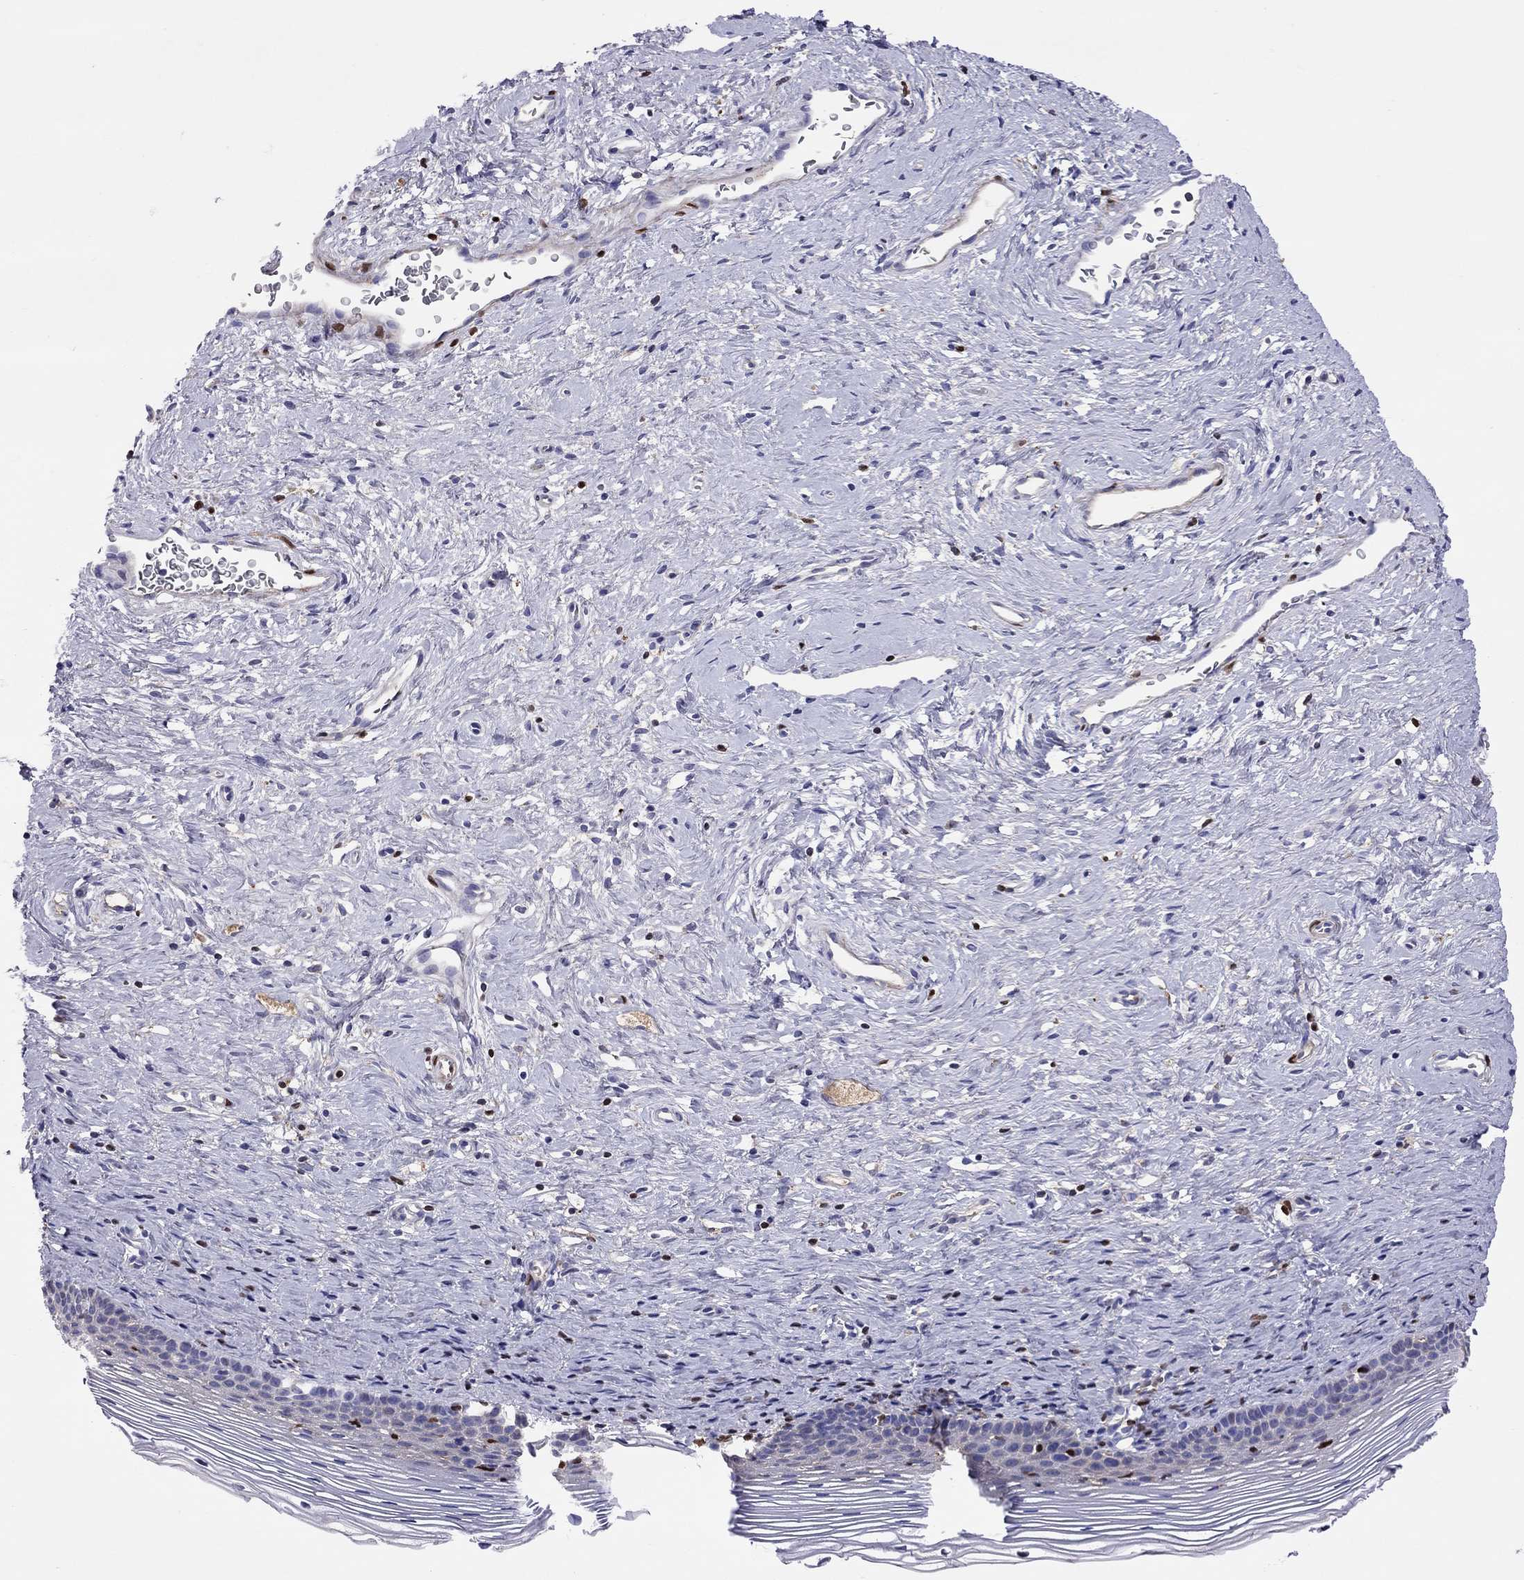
{"staining": {"intensity": "strong", "quantity": "25%-75%", "location": "cytoplasmic/membranous"}, "tissue": "cervix", "cell_type": "Glandular cells", "image_type": "normal", "snomed": [{"axis": "morphology", "description": "Normal tissue, NOS"}, {"axis": "topography", "description": "Cervix"}], "caption": "Immunohistochemistry histopathology image of unremarkable cervix stained for a protein (brown), which shows high levels of strong cytoplasmic/membranous staining in about 25%-75% of glandular cells.", "gene": "SERPINA3", "patient": {"sex": "female", "age": 39}}